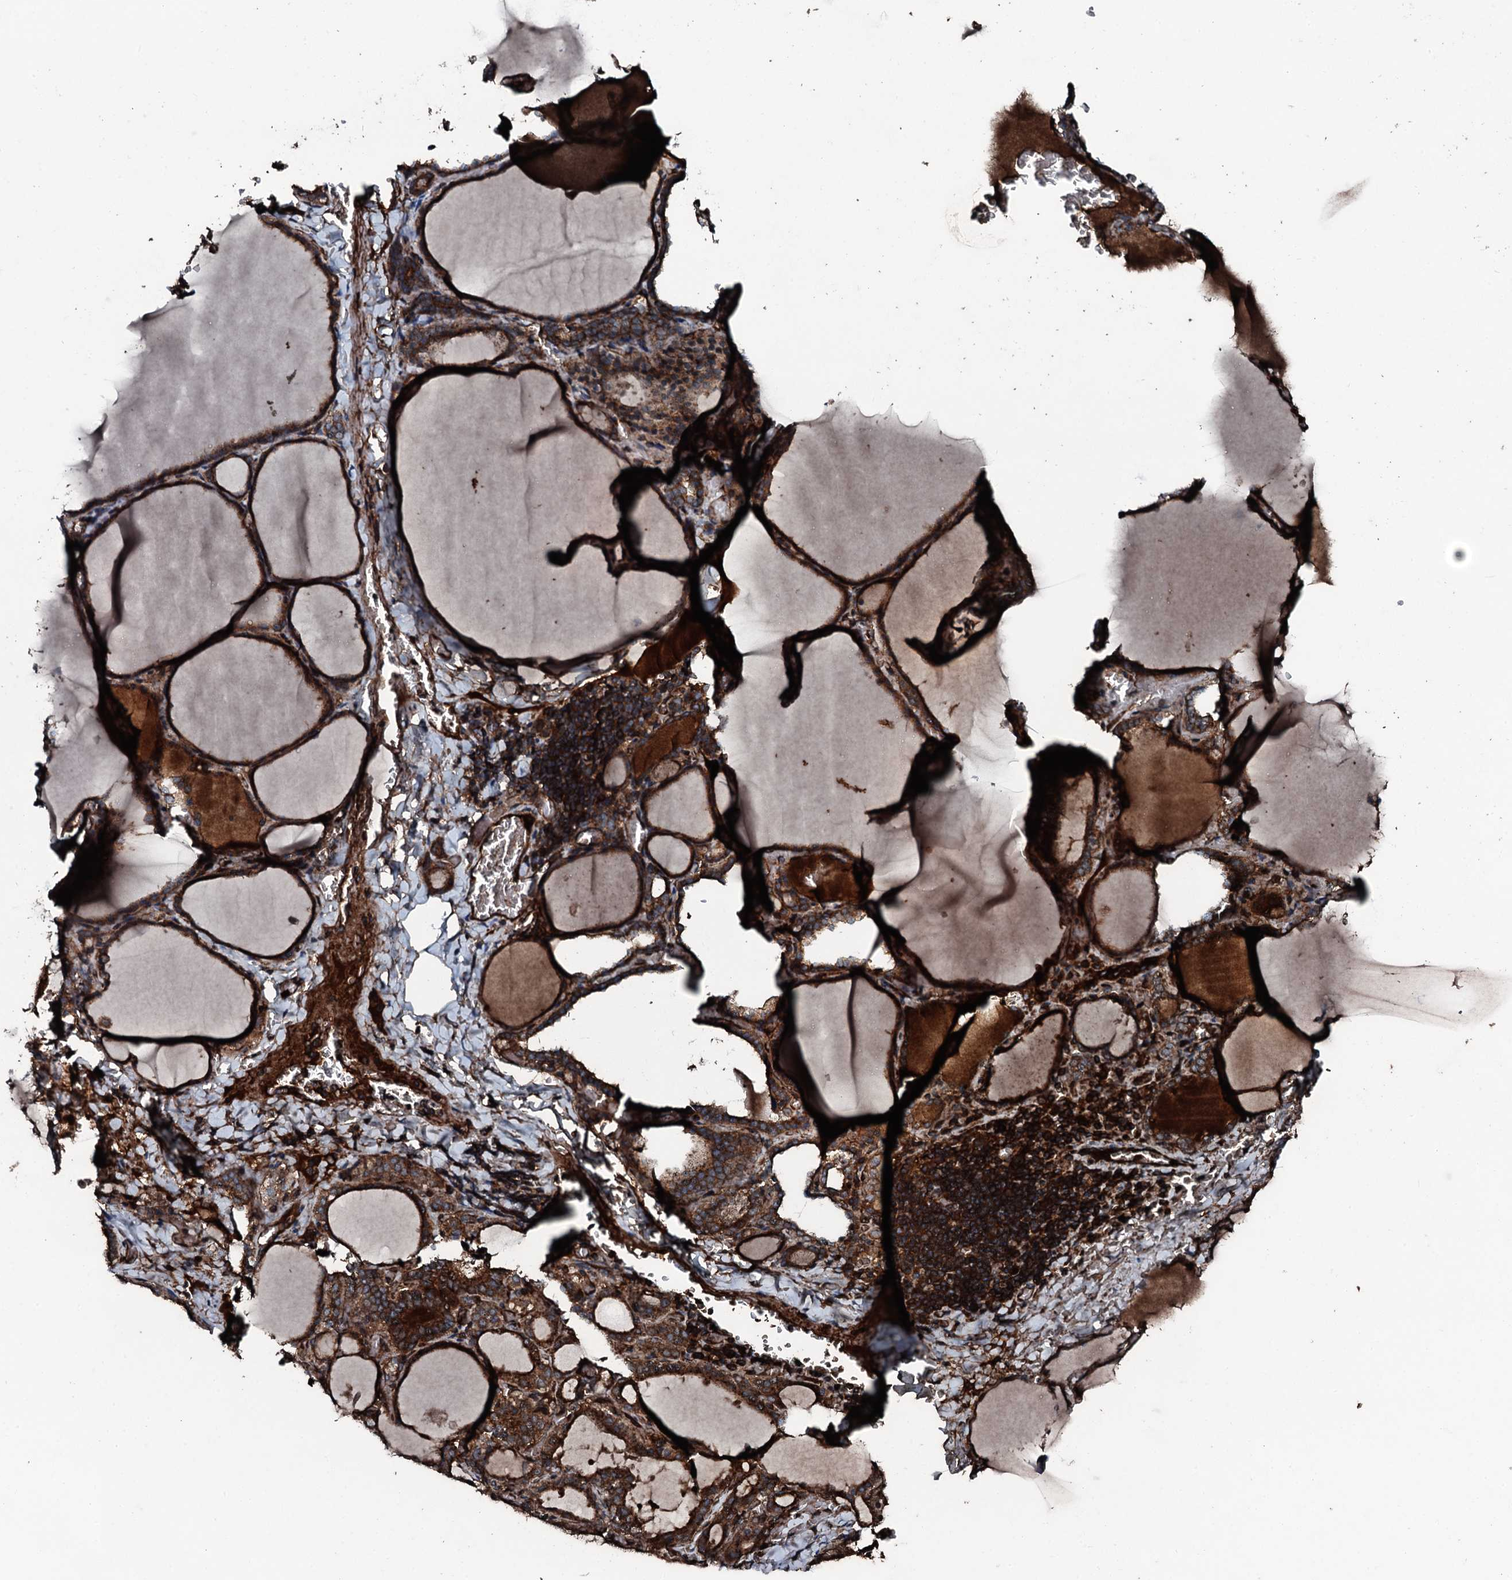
{"staining": {"intensity": "strong", "quantity": ">75%", "location": "cytoplasmic/membranous"}, "tissue": "thyroid gland", "cell_type": "Glandular cells", "image_type": "normal", "snomed": [{"axis": "morphology", "description": "Normal tissue, NOS"}, {"axis": "topography", "description": "Thyroid gland"}], "caption": "Glandular cells demonstrate strong cytoplasmic/membranous staining in approximately >75% of cells in benign thyroid gland. Nuclei are stained in blue.", "gene": "TRIM7", "patient": {"sex": "female", "age": 39}}